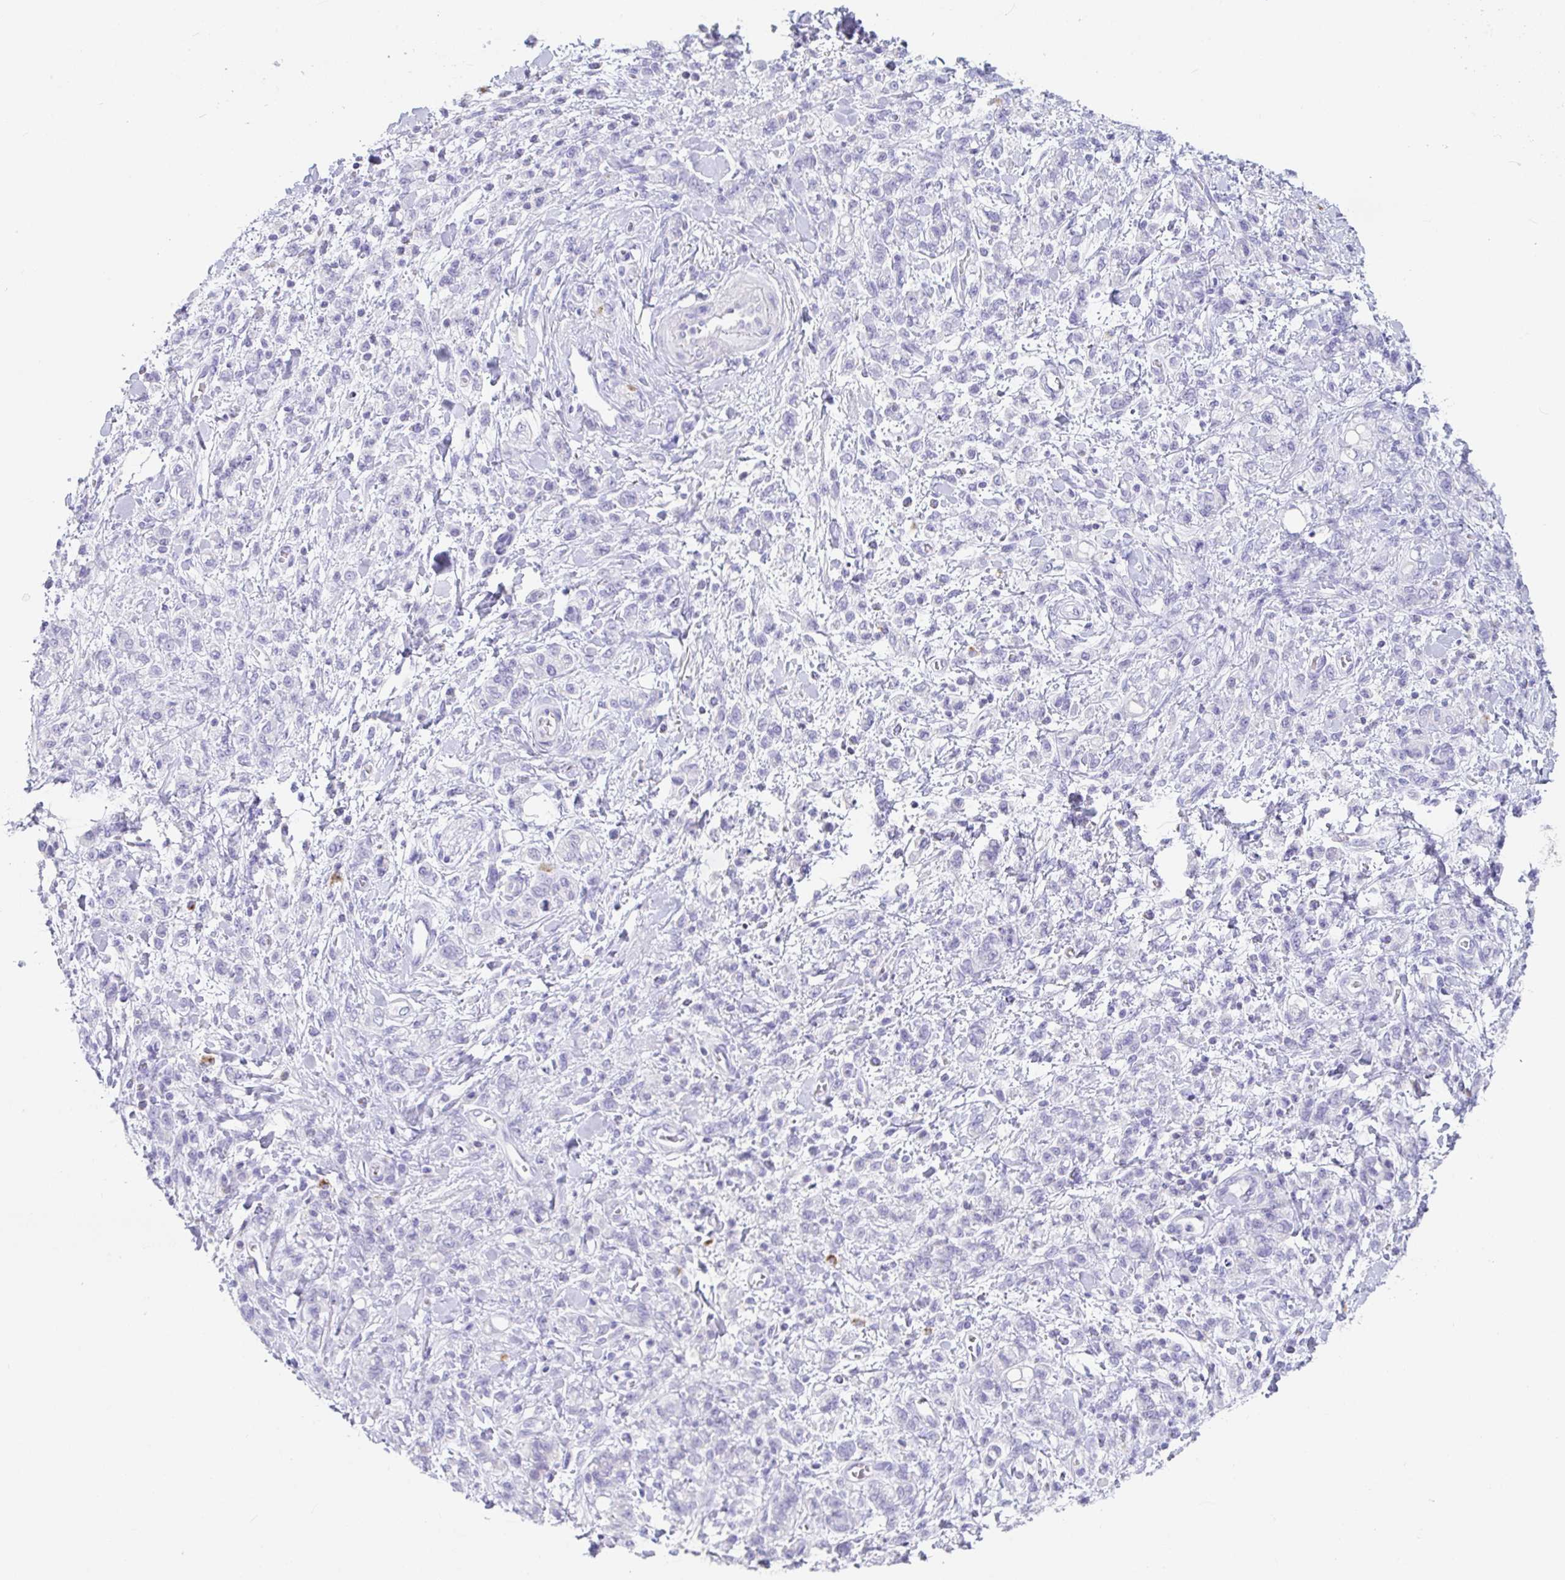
{"staining": {"intensity": "negative", "quantity": "none", "location": "none"}, "tissue": "stomach cancer", "cell_type": "Tumor cells", "image_type": "cancer", "snomed": [{"axis": "morphology", "description": "Adenocarcinoma, NOS"}, {"axis": "topography", "description": "Stomach"}], "caption": "The immunohistochemistry (IHC) photomicrograph has no significant expression in tumor cells of stomach cancer tissue.", "gene": "PLA2G1B", "patient": {"sex": "male", "age": 77}}